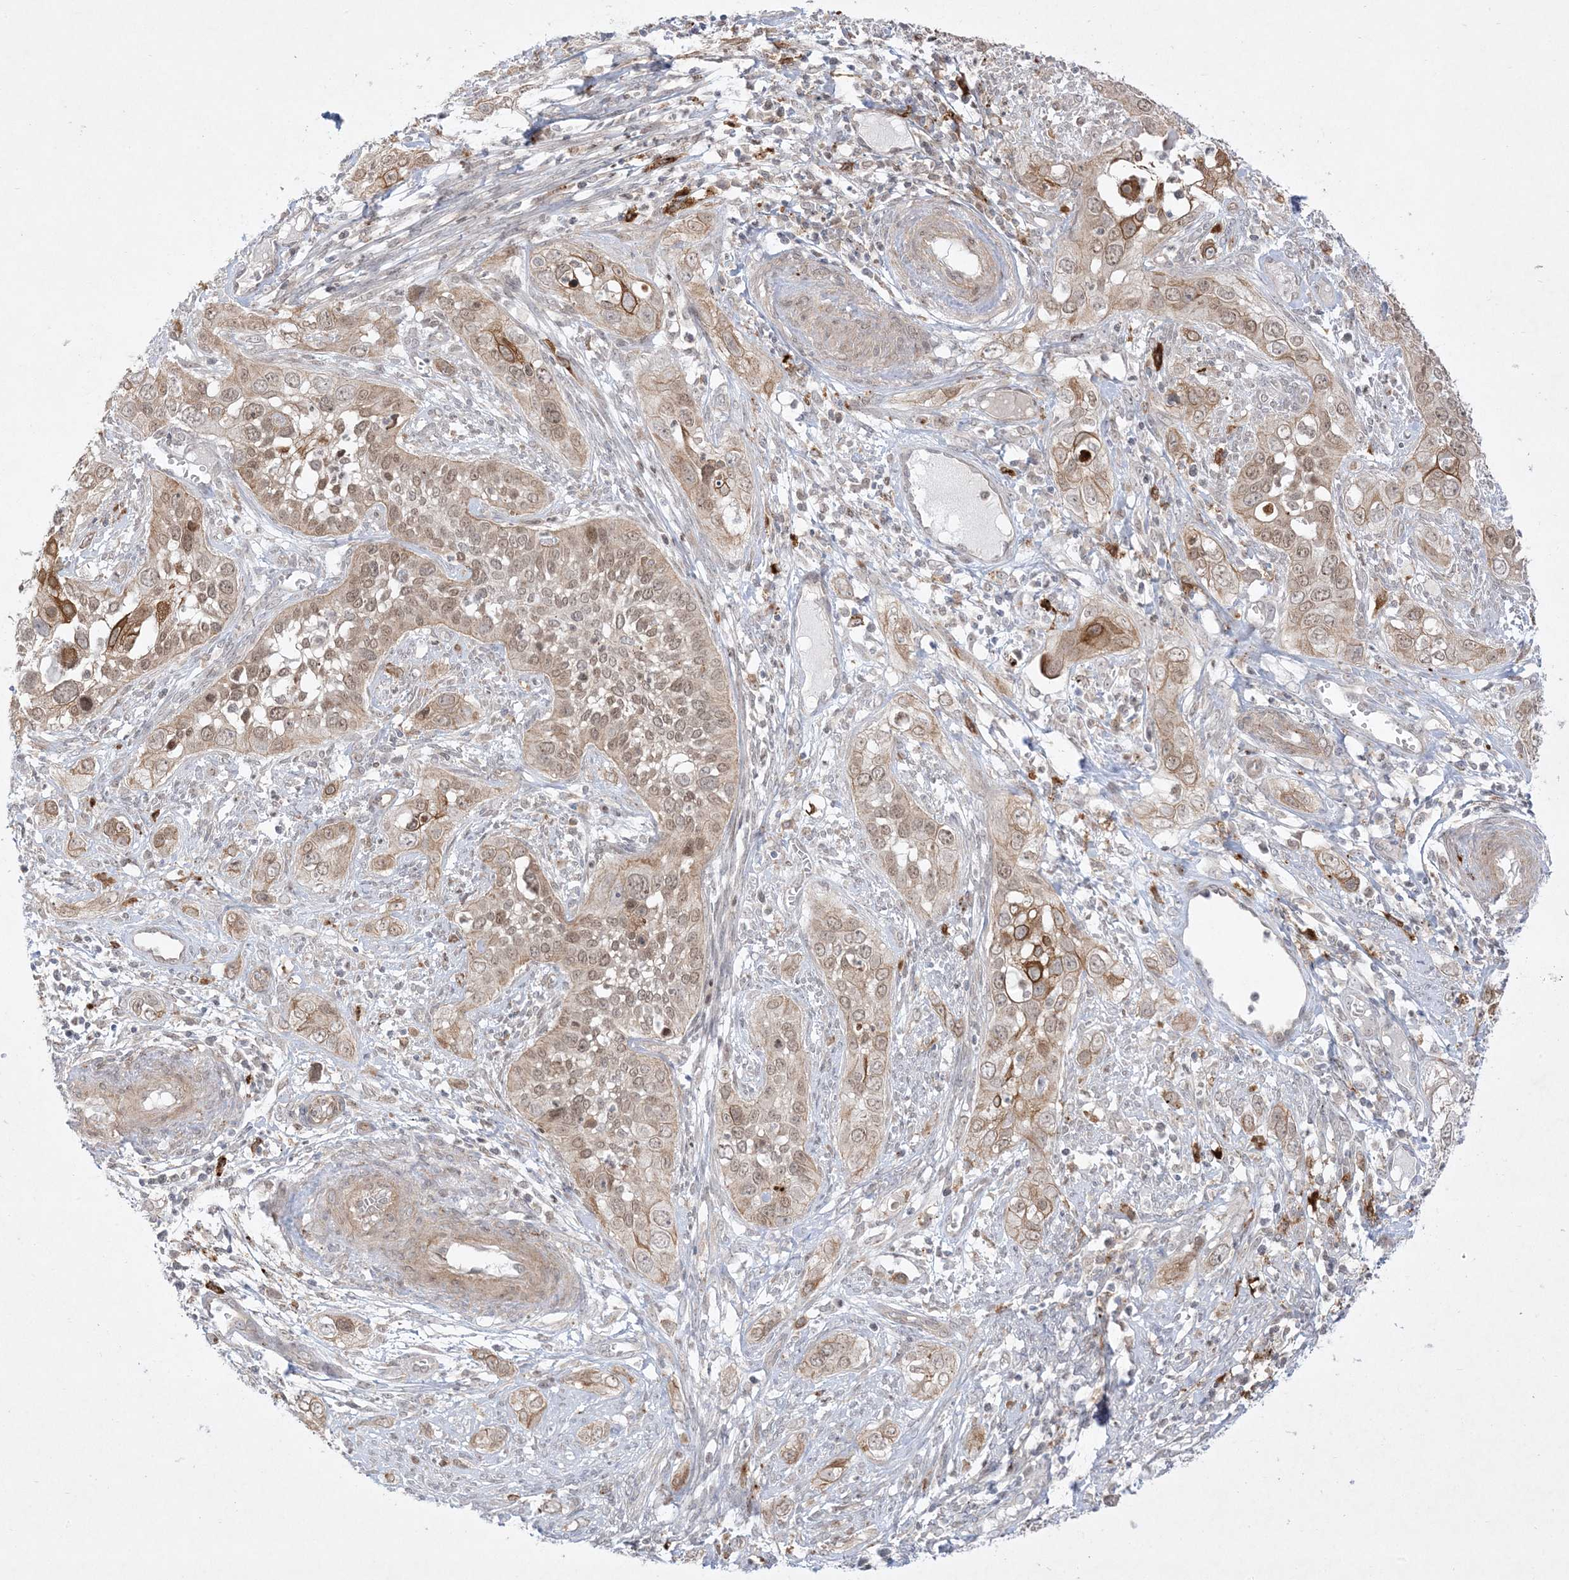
{"staining": {"intensity": "moderate", "quantity": ">75%", "location": "cytoplasmic/membranous,nuclear"}, "tissue": "cervical cancer", "cell_type": "Tumor cells", "image_type": "cancer", "snomed": [{"axis": "morphology", "description": "Squamous cell carcinoma, NOS"}, {"axis": "topography", "description": "Cervix"}], "caption": "Cervical cancer was stained to show a protein in brown. There is medium levels of moderate cytoplasmic/membranous and nuclear staining in about >75% of tumor cells.", "gene": "PTK6", "patient": {"sex": "female", "age": 34}}